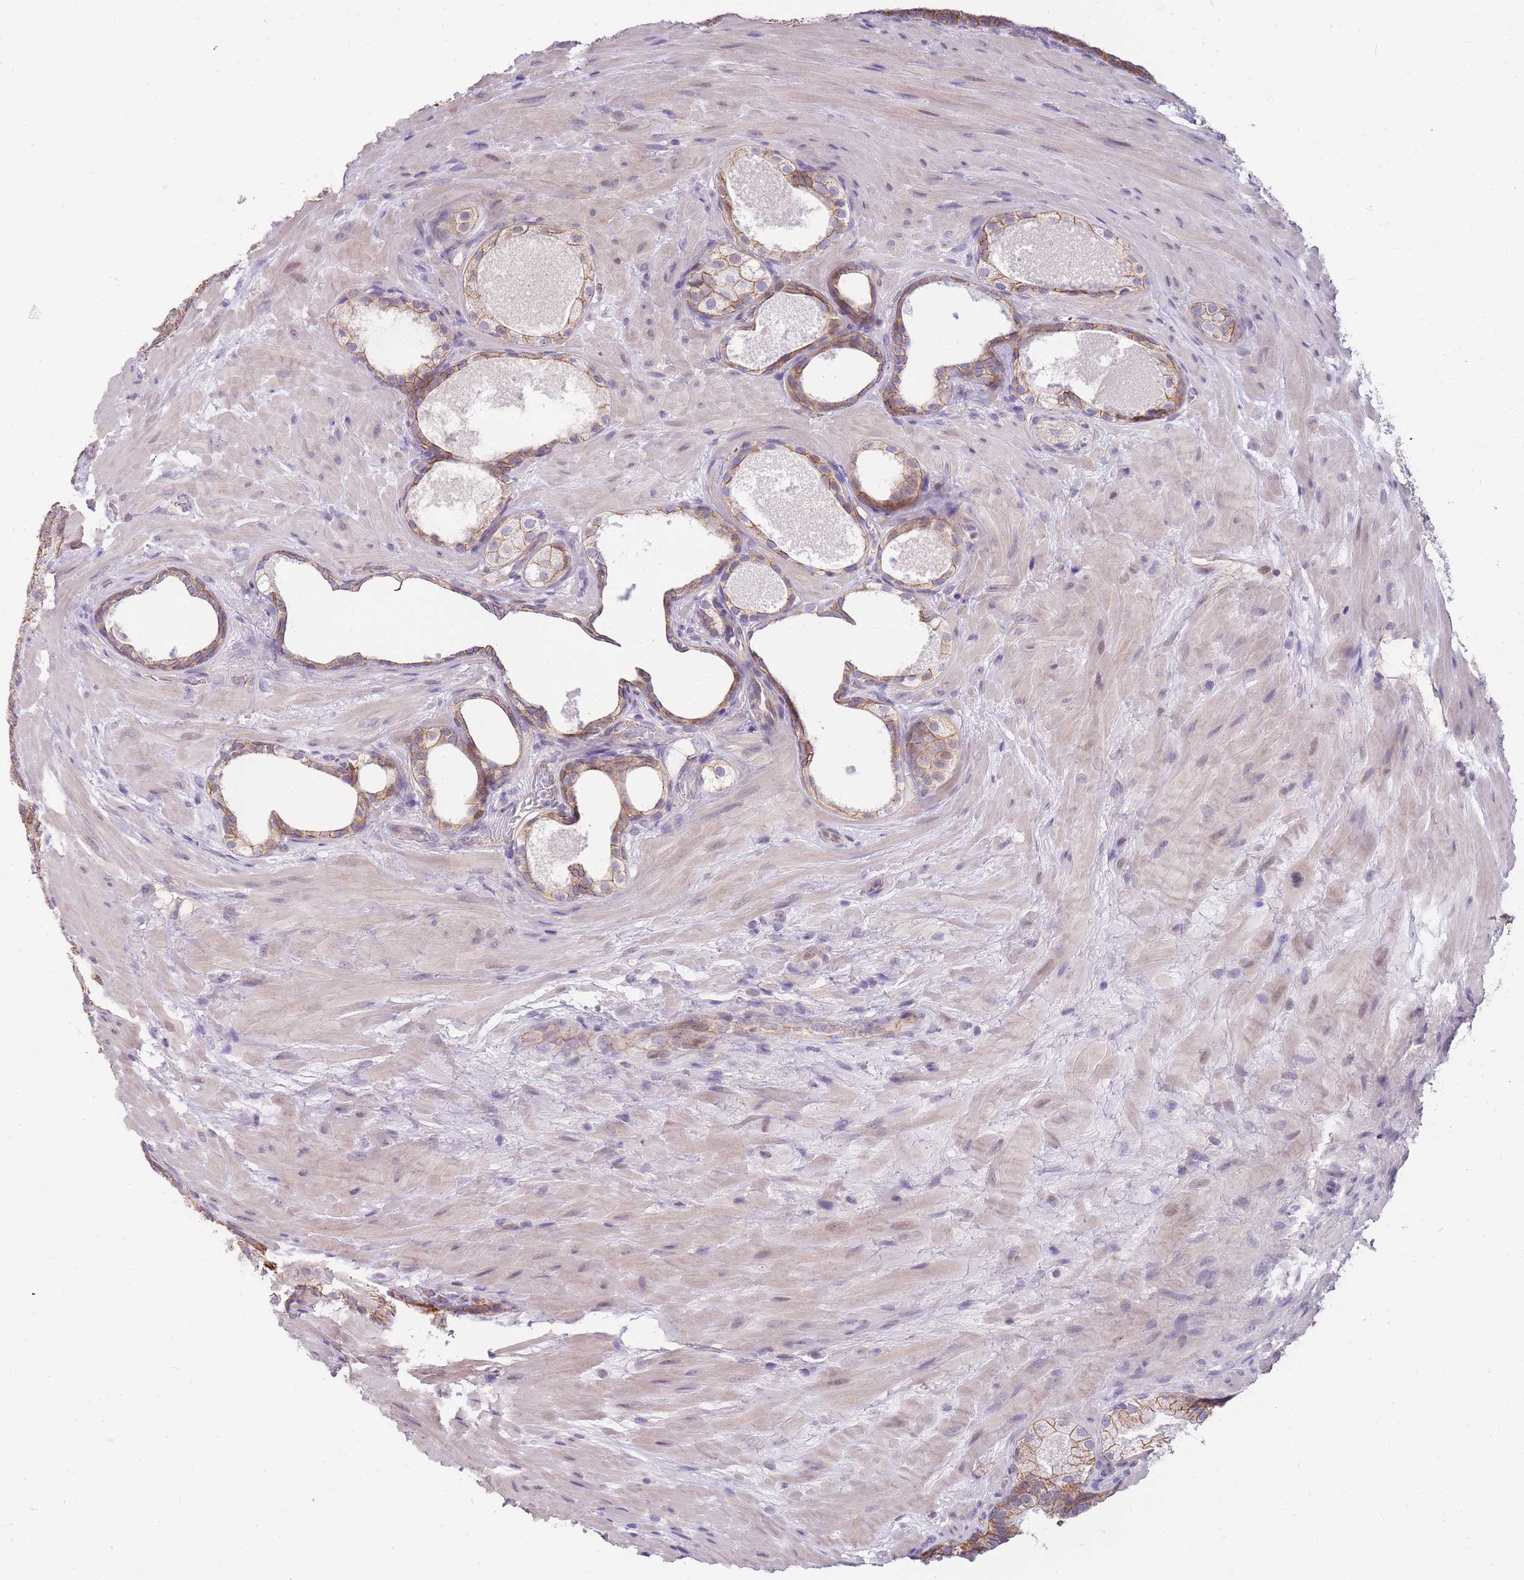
{"staining": {"intensity": "weak", "quantity": ">75%", "location": "cytoplasmic/membranous"}, "tissue": "prostate cancer", "cell_type": "Tumor cells", "image_type": "cancer", "snomed": [{"axis": "morphology", "description": "Adenocarcinoma, High grade"}, {"axis": "topography", "description": "Prostate"}], "caption": "There is low levels of weak cytoplasmic/membranous expression in tumor cells of prostate high-grade adenocarcinoma, as demonstrated by immunohistochemical staining (brown color).", "gene": "CLBA1", "patient": {"sex": "male", "age": 60}}